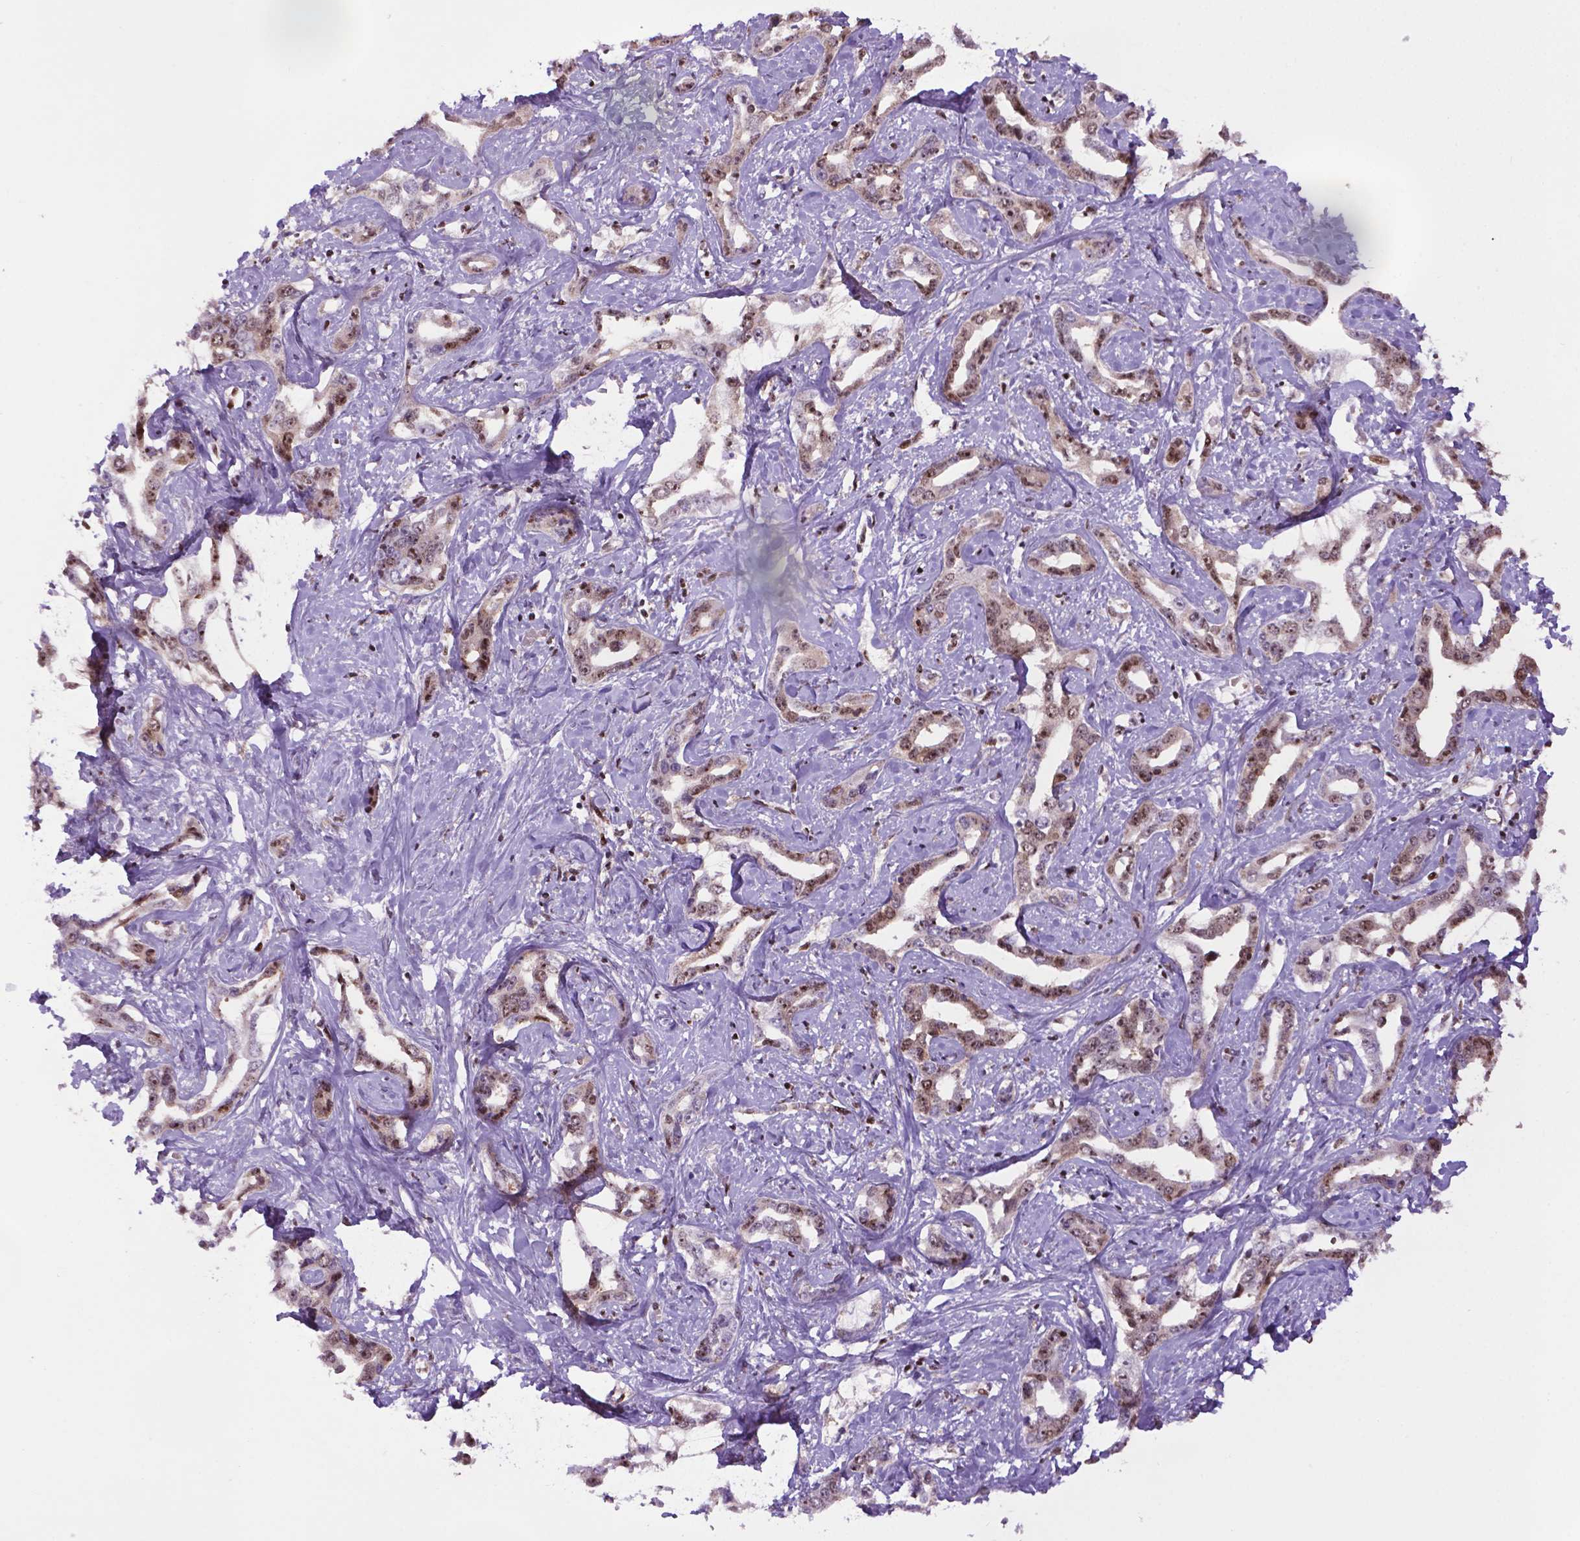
{"staining": {"intensity": "moderate", "quantity": ">75%", "location": "nuclear"}, "tissue": "liver cancer", "cell_type": "Tumor cells", "image_type": "cancer", "snomed": [{"axis": "morphology", "description": "Cholangiocarcinoma"}, {"axis": "topography", "description": "Liver"}], "caption": "Immunohistochemical staining of liver cancer (cholangiocarcinoma) demonstrates medium levels of moderate nuclear protein staining in approximately >75% of tumor cells. Nuclei are stained in blue.", "gene": "CSNK2A1", "patient": {"sex": "male", "age": 59}}